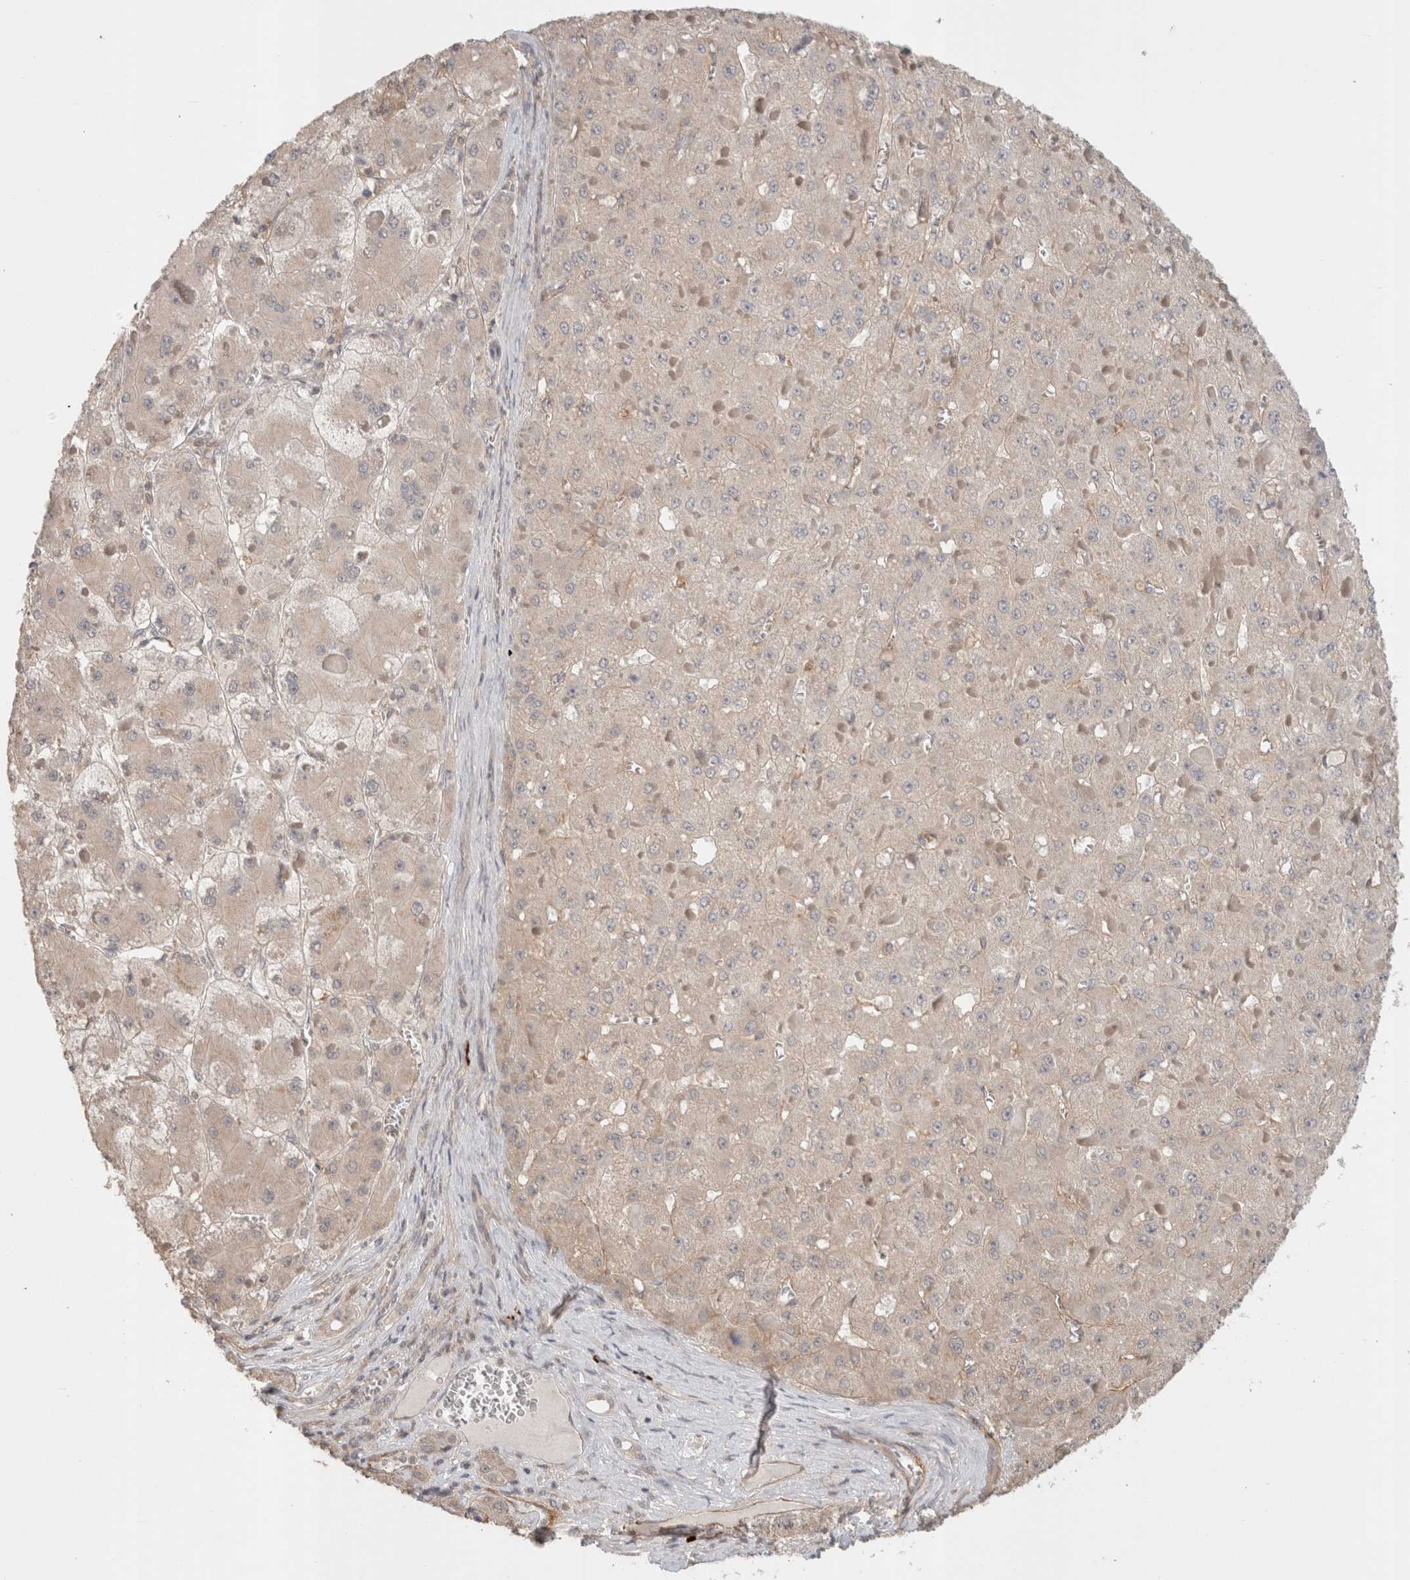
{"staining": {"intensity": "negative", "quantity": "none", "location": "none"}, "tissue": "liver cancer", "cell_type": "Tumor cells", "image_type": "cancer", "snomed": [{"axis": "morphology", "description": "Carcinoma, Hepatocellular, NOS"}, {"axis": "topography", "description": "Liver"}], "caption": "The histopathology image demonstrates no significant staining in tumor cells of liver cancer (hepatocellular carcinoma).", "gene": "HSPG2", "patient": {"sex": "female", "age": 73}}